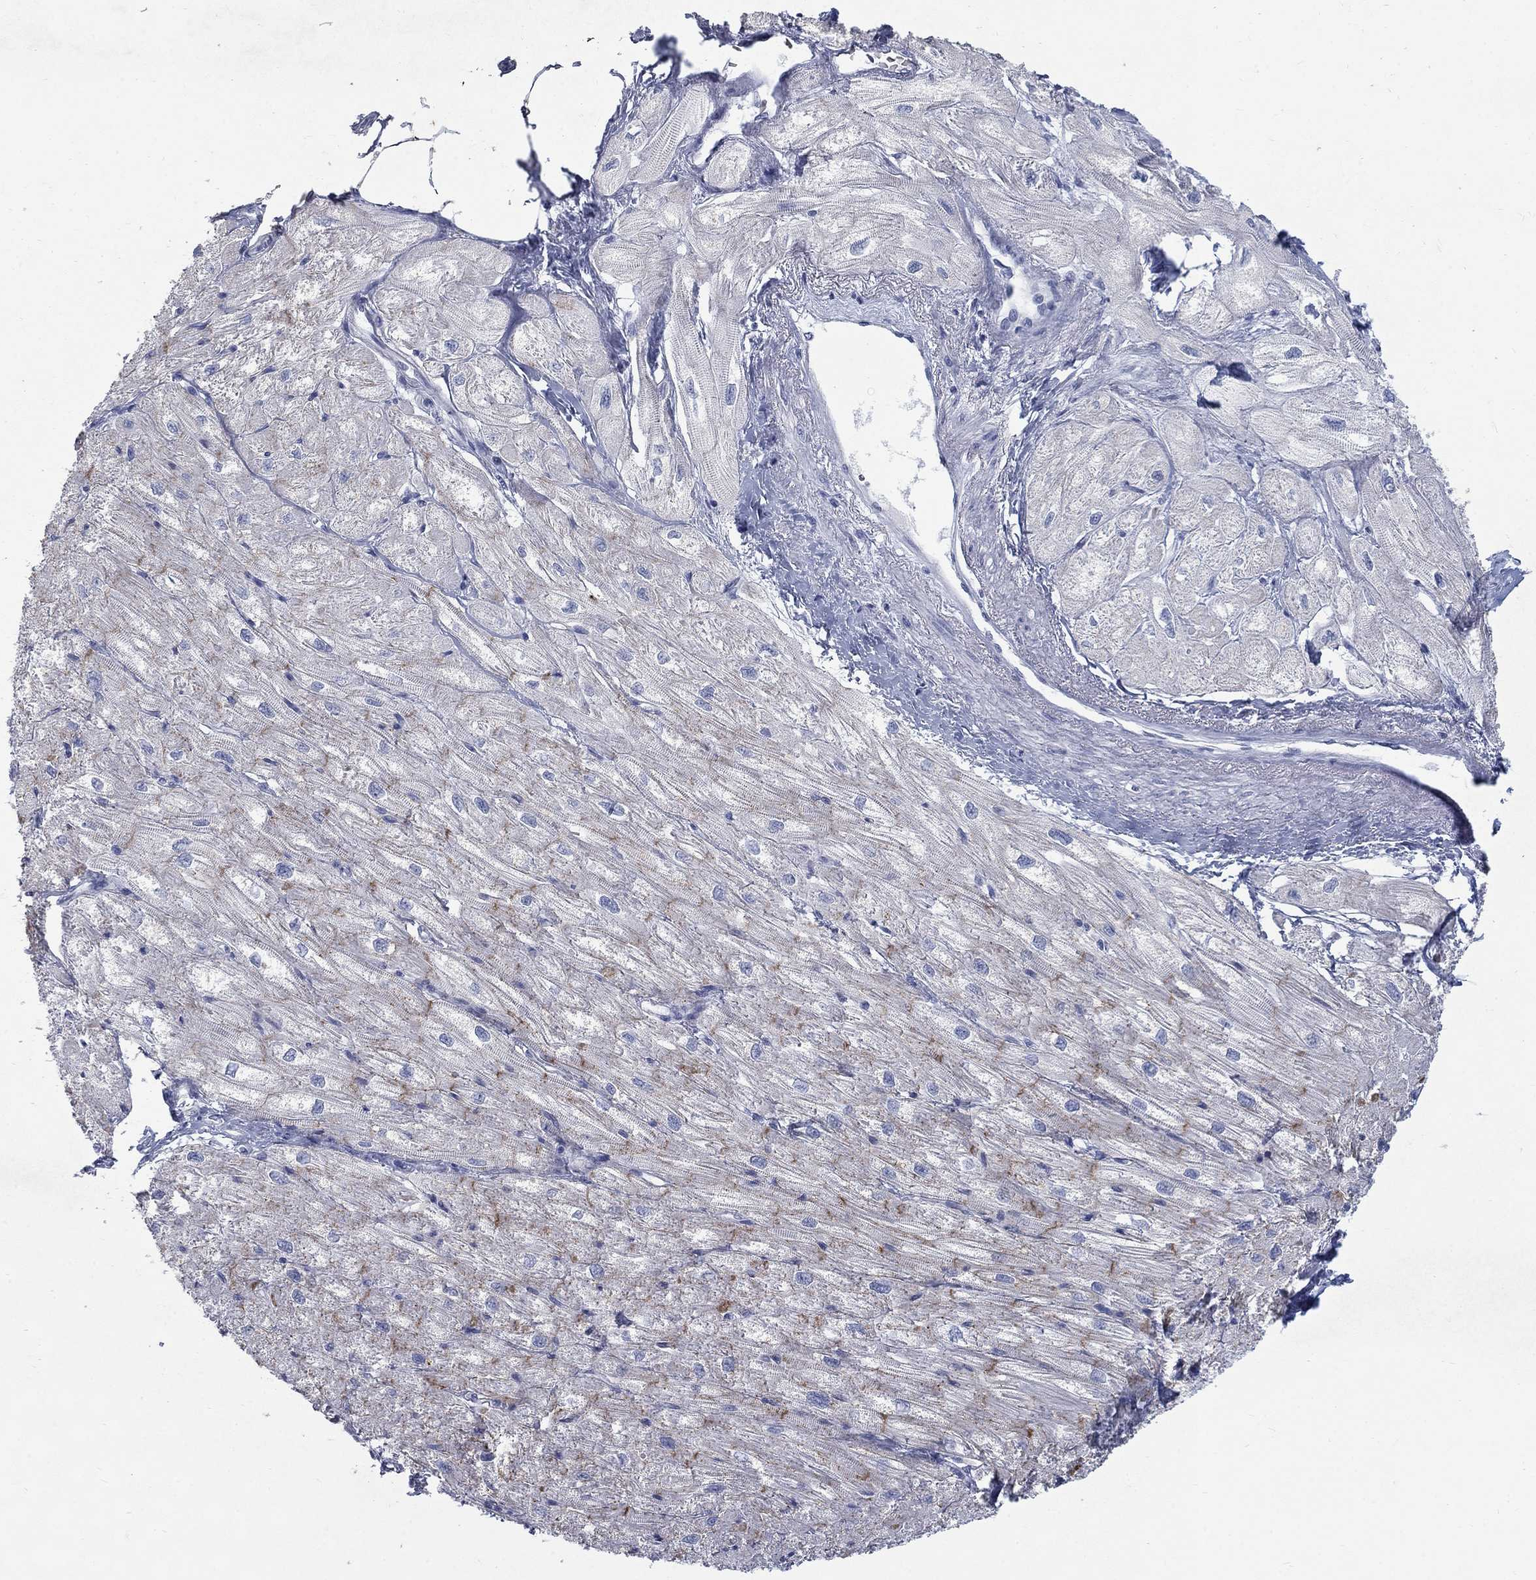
{"staining": {"intensity": "moderate", "quantity": "<25%", "location": "cytoplasmic/membranous"}, "tissue": "heart muscle", "cell_type": "Cardiomyocytes", "image_type": "normal", "snomed": [{"axis": "morphology", "description": "Normal tissue, NOS"}, {"axis": "topography", "description": "Heart"}], "caption": "Immunohistochemical staining of normal heart muscle displays moderate cytoplasmic/membranous protein staining in approximately <25% of cardiomyocytes.", "gene": "RFTN2", "patient": {"sex": "male", "age": 57}}